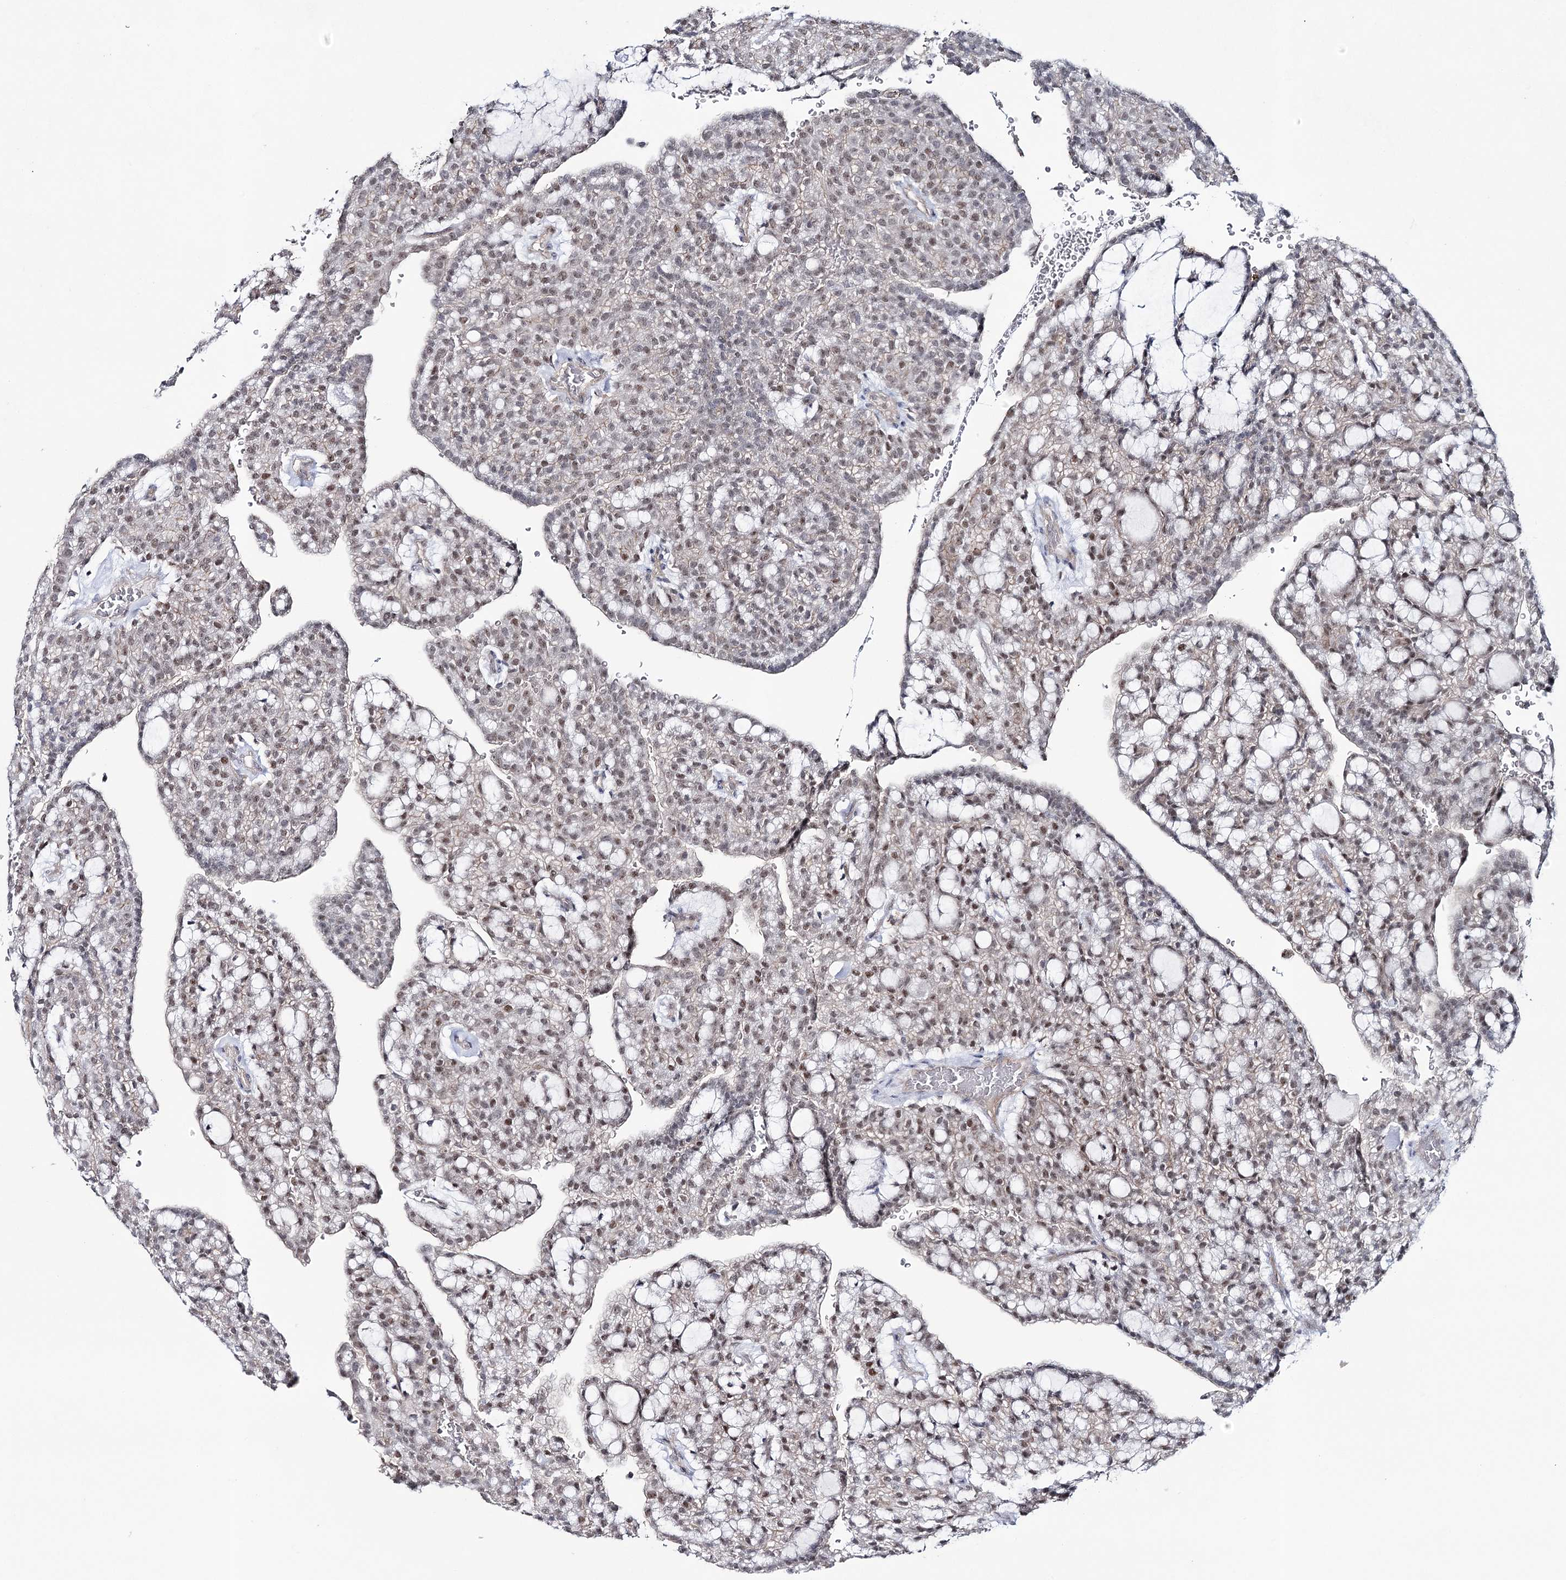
{"staining": {"intensity": "weak", "quantity": "25%-75%", "location": "nuclear"}, "tissue": "renal cancer", "cell_type": "Tumor cells", "image_type": "cancer", "snomed": [{"axis": "morphology", "description": "Adenocarcinoma, NOS"}, {"axis": "topography", "description": "Kidney"}], "caption": "Tumor cells reveal weak nuclear staining in approximately 25%-75% of cells in adenocarcinoma (renal).", "gene": "ZC3H8", "patient": {"sex": "male", "age": 63}}